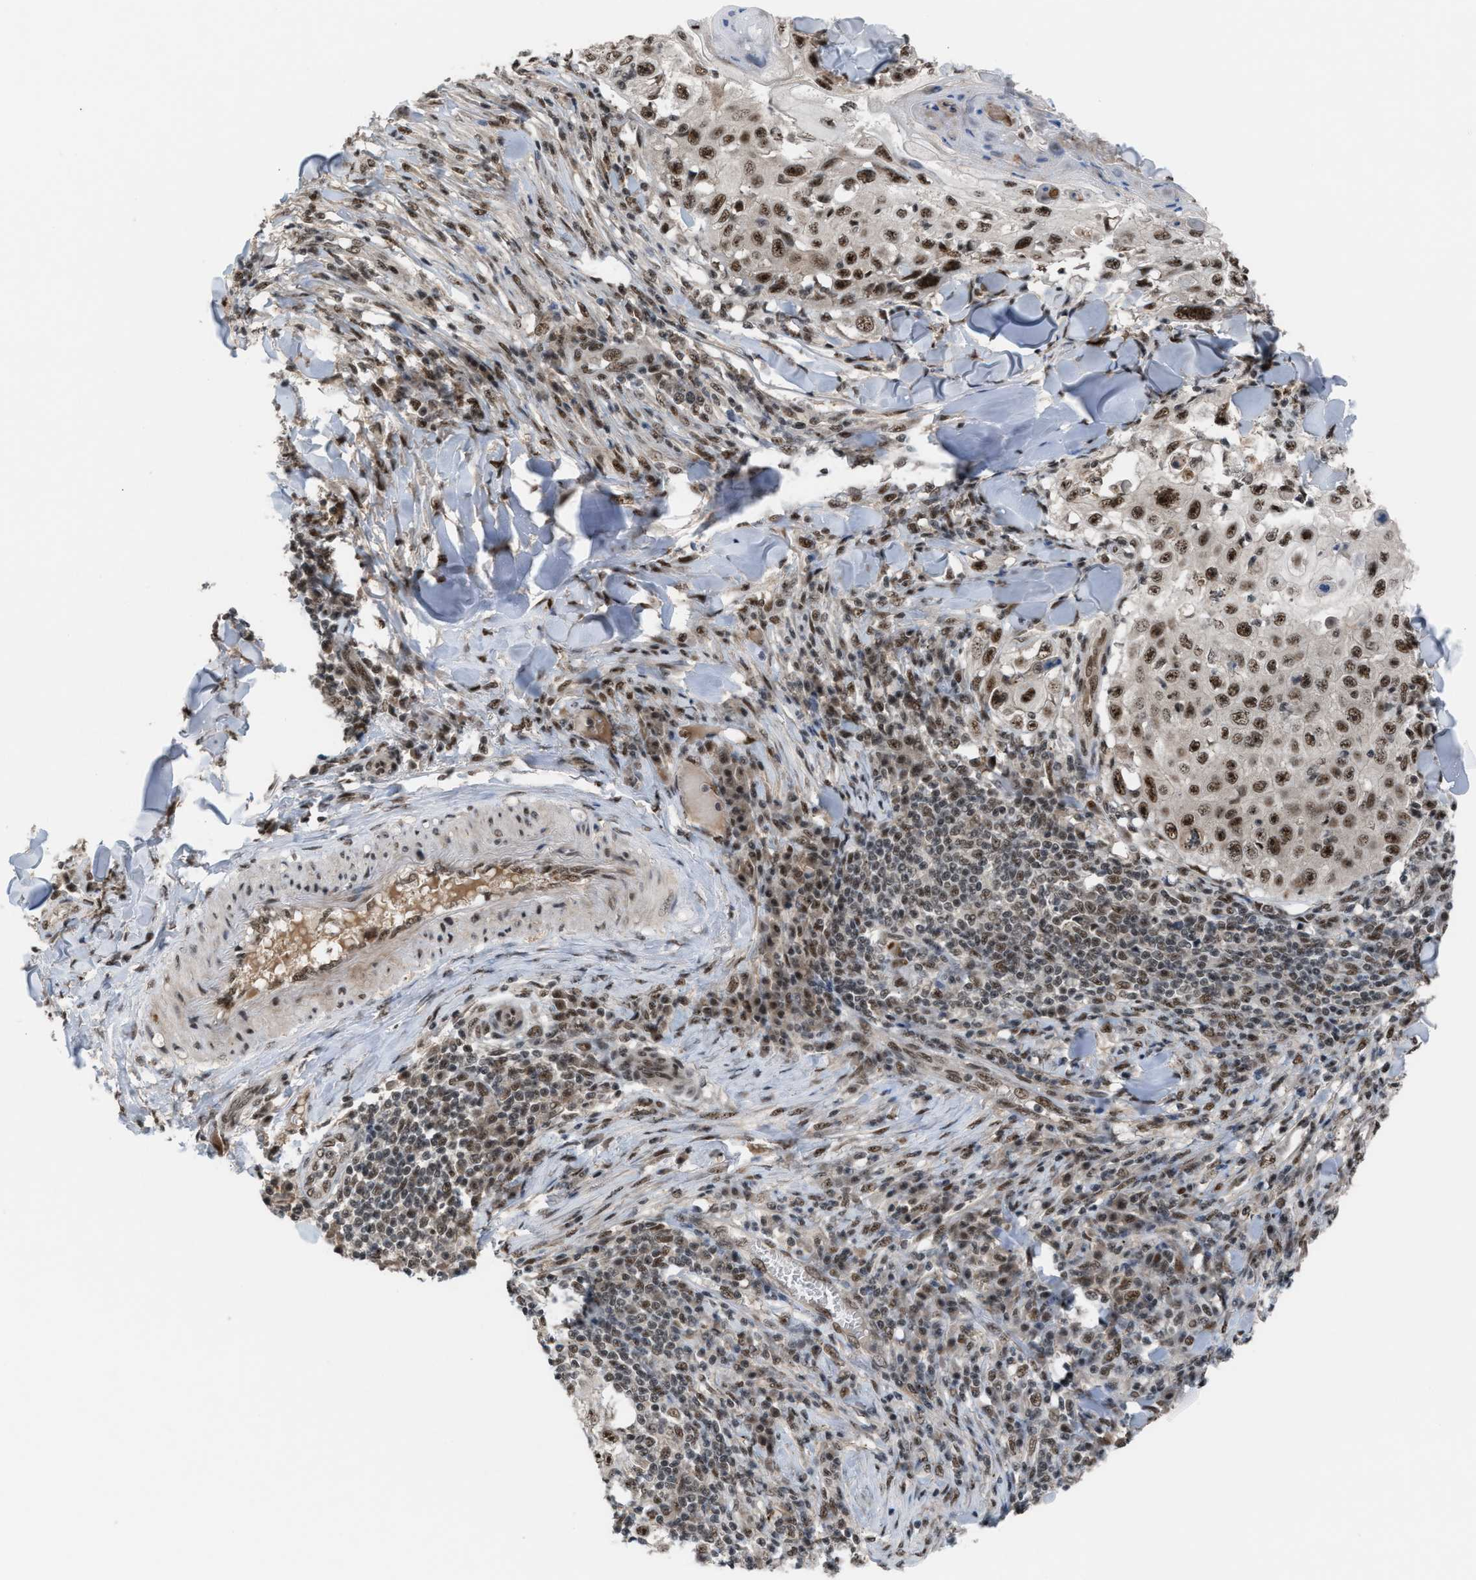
{"staining": {"intensity": "strong", "quantity": ">75%", "location": "nuclear"}, "tissue": "skin cancer", "cell_type": "Tumor cells", "image_type": "cancer", "snomed": [{"axis": "morphology", "description": "Squamous cell carcinoma, NOS"}, {"axis": "topography", "description": "Skin"}], "caption": "Immunohistochemistry photomicrograph of human squamous cell carcinoma (skin) stained for a protein (brown), which exhibits high levels of strong nuclear positivity in about >75% of tumor cells.", "gene": "PRPF4", "patient": {"sex": "male", "age": 86}}